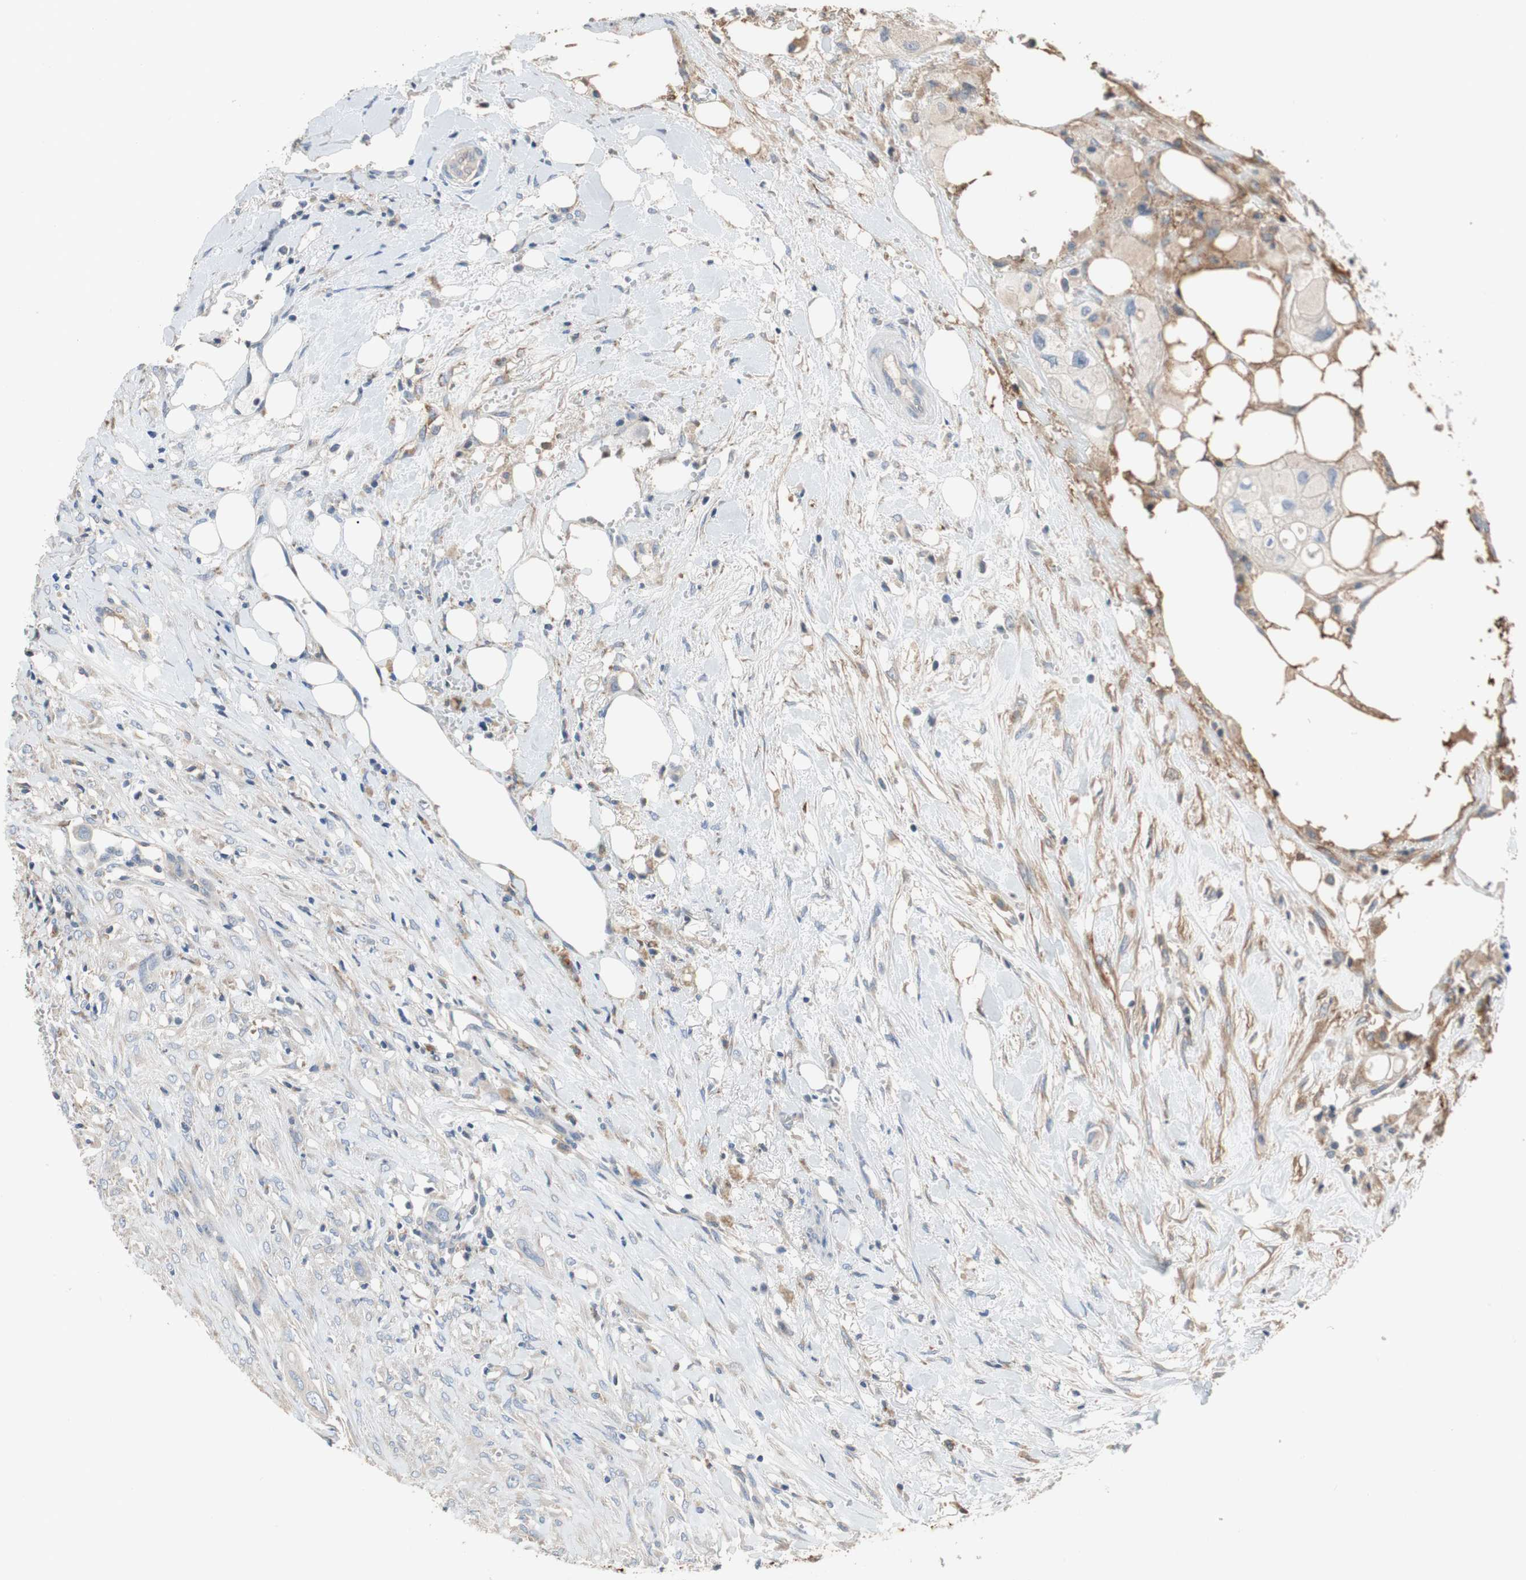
{"staining": {"intensity": "negative", "quantity": "none", "location": "none"}, "tissue": "colorectal cancer", "cell_type": "Tumor cells", "image_type": "cancer", "snomed": [{"axis": "morphology", "description": "Adenocarcinoma, NOS"}, {"axis": "topography", "description": "Colon"}], "caption": "The photomicrograph reveals no significant positivity in tumor cells of colorectal cancer (adenocarcinoma). The staining was performed using DAB (3,3'-diaminobenzidine) to visualize the protein expression in brown, while the nuclei were stained in blue with hematoxylin (Magnification: 20x).", "gene": "ALPL", "patient": {"sex": "female", "age": 57}}